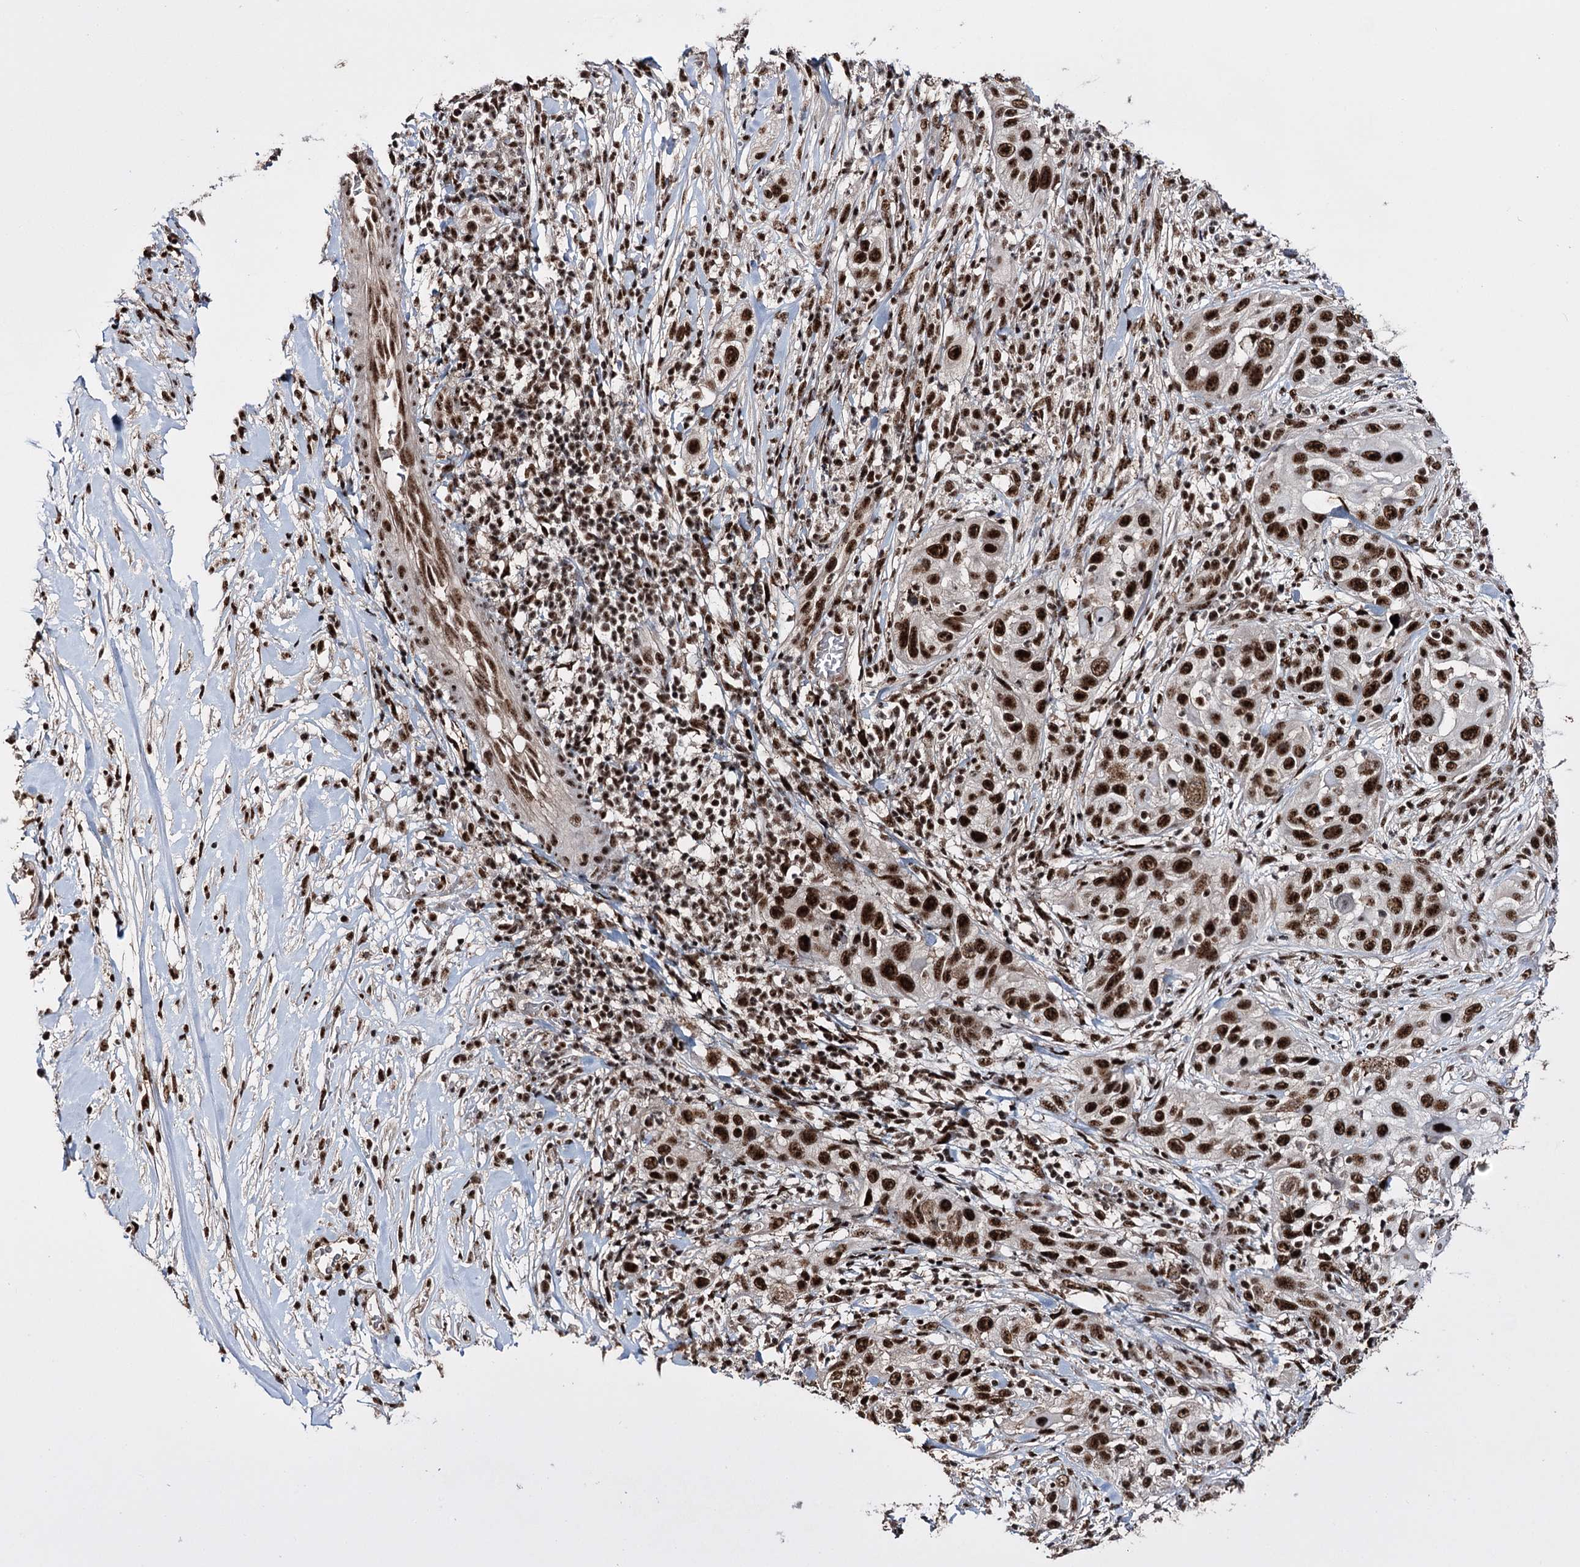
{"staining": {"intensity": "strong", "quantity": ">75%", "location": "nuclear"}, "tissue": "skin cancer", "cell_type": "Tumor cells", "image_type": "cancer", "snomed": [{"axis": "morphology", "description": "Squamous cell carcinoma, NOS"}, {"axis": "topography", "description": "Skin"}], "caption": "An immunohistochemistry image of neoplastic tissue is shown. Protein staining in brown highlights strong nuclear positivity in squamous cell carcinoma (skin) within tumor cells.", "gene": "PRPF40A", "patient": {"sex": "female", "age": 44}}